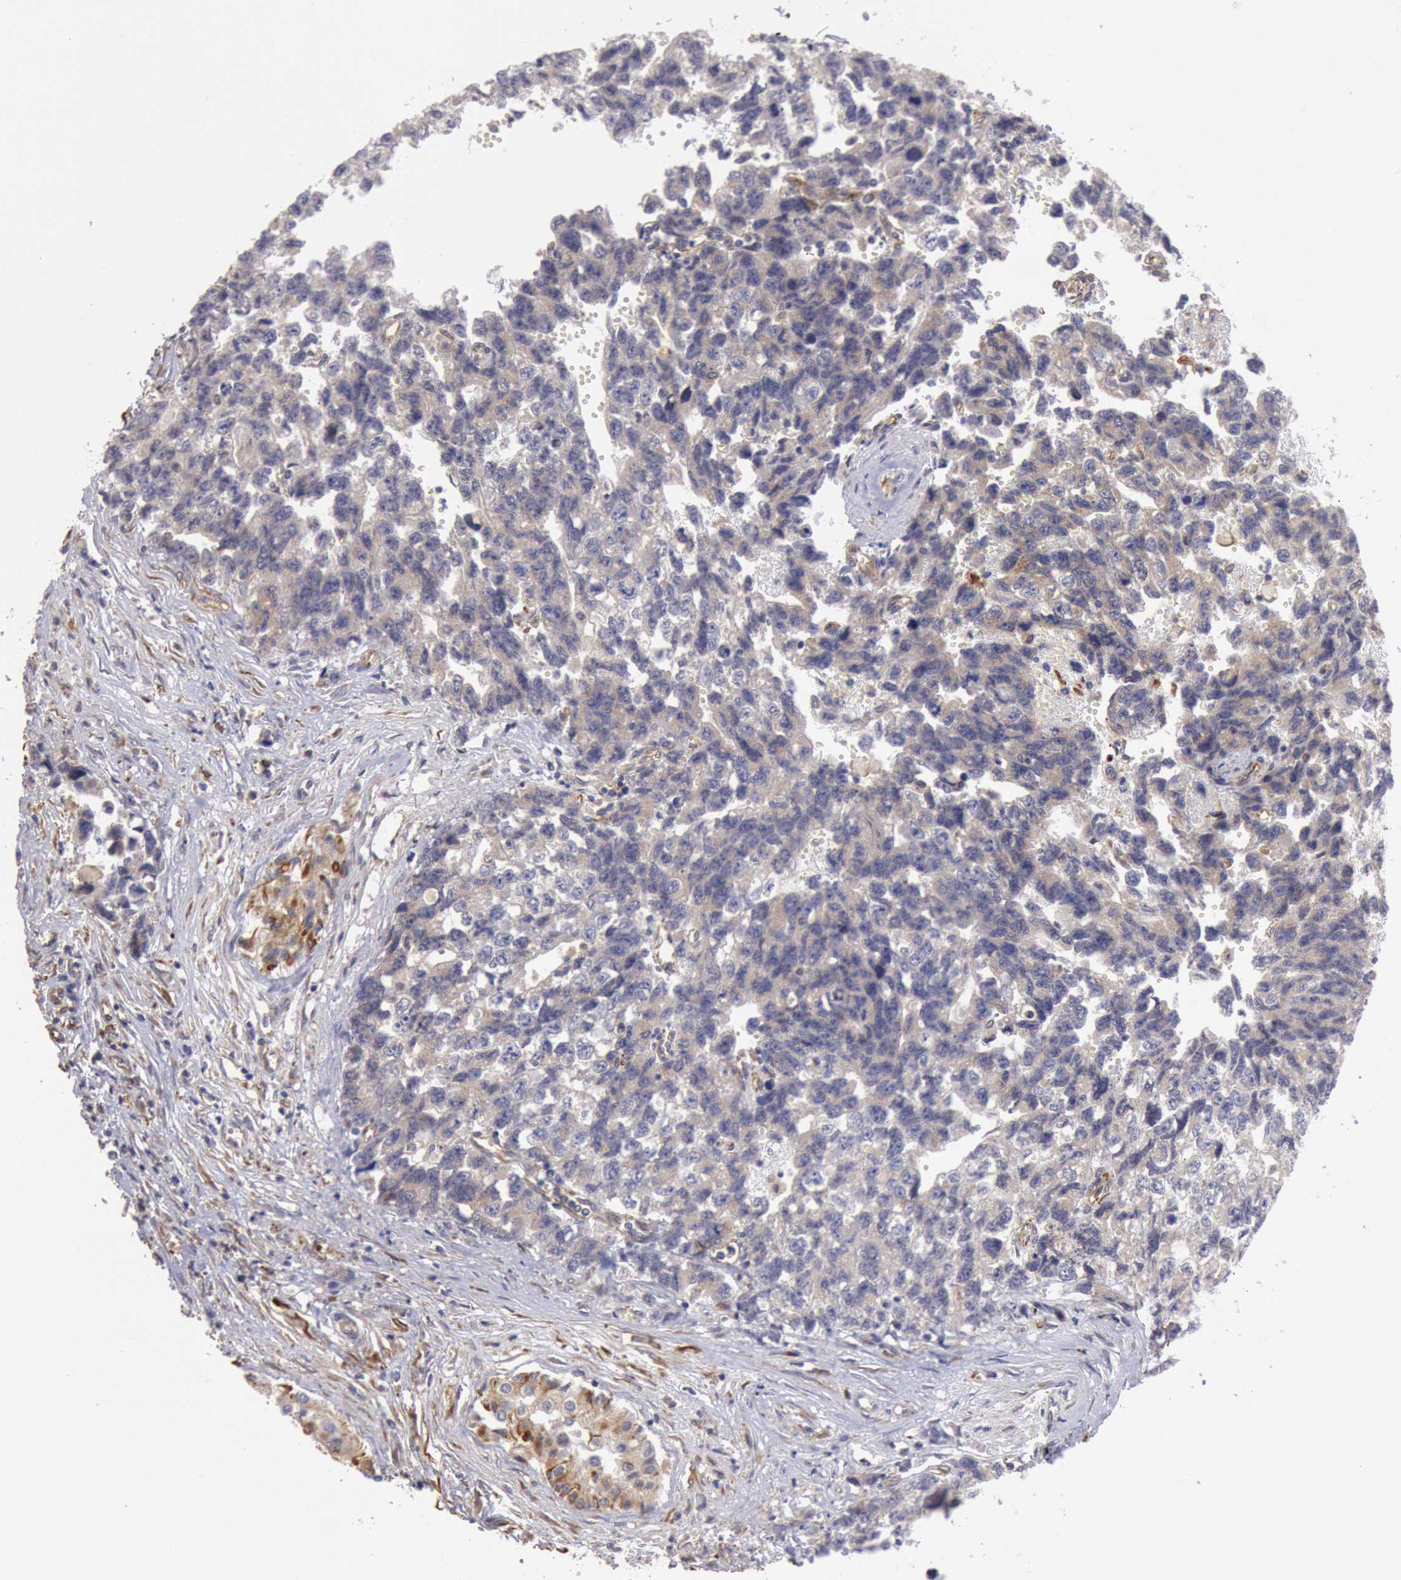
{"staining": {"intensity": "weak", "quantity": ">75%", "location": "cytoplasmic/membranous"}, "tissue": "testis cancer", "cell_type": "Tumor cells", "image_type": "cancer", "snomed": [{"axis": "morphology", "description": "Carcinoma, Embryonal, NOS"}, {"axis": "topography", "description": "Testis"}], "caption": "Immunohistochemistry (IHC) staining of testis cancer (embryonal carcinoma), which displays low levels of weak cytoplasmic/membranous staining in approximately >75% of tumor cells indicating weak cytoplasmic/membranous protein staining. The staining was performed using DAB (3,3'-diaminobenzidine) (brown) for protein detection and nuclei were counterstained in hematoxylin (blue).", "gene": "RNF139", "patient": {"sex": "male", "age": 31}}